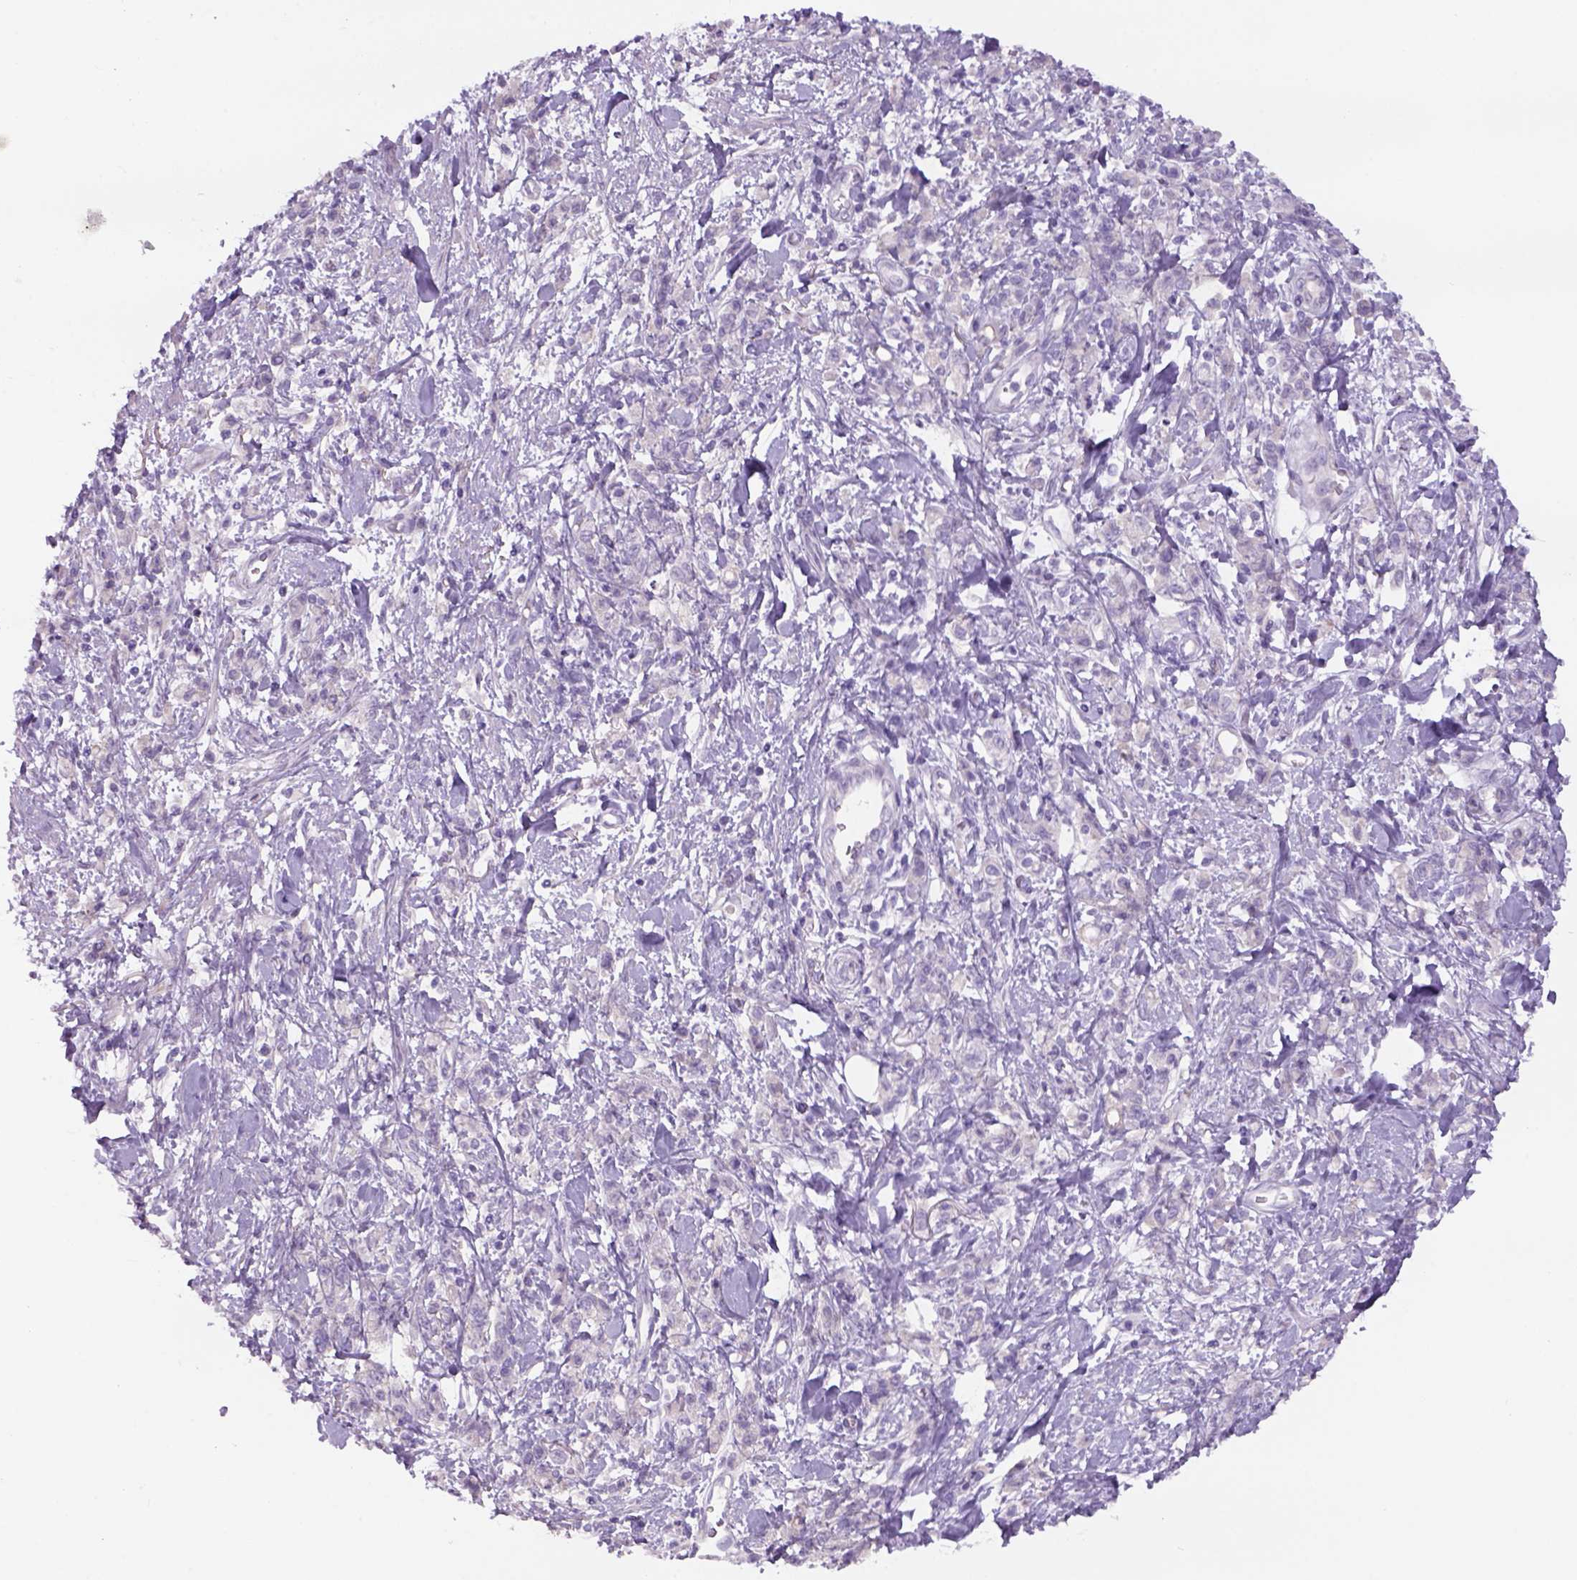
{"staining": {"intensity": "negative", "quantity": "none", "location": "none"}, "tissue": "stomach cancer", "cell_type": "Tumor cells", "image_type": "cancer", "snomed": [{"axis": "morphology", "description": "Adenocarcinoma, NOS"}, {"axis": "topography", "description": "Stomach"}], "caption": "An immunohistochemistry image of stomach cancer is shown. There is no staining in tumor cells of stomach cancer.", "gene": "TENM4", "patient": {"sex": "male", "age": 77}}